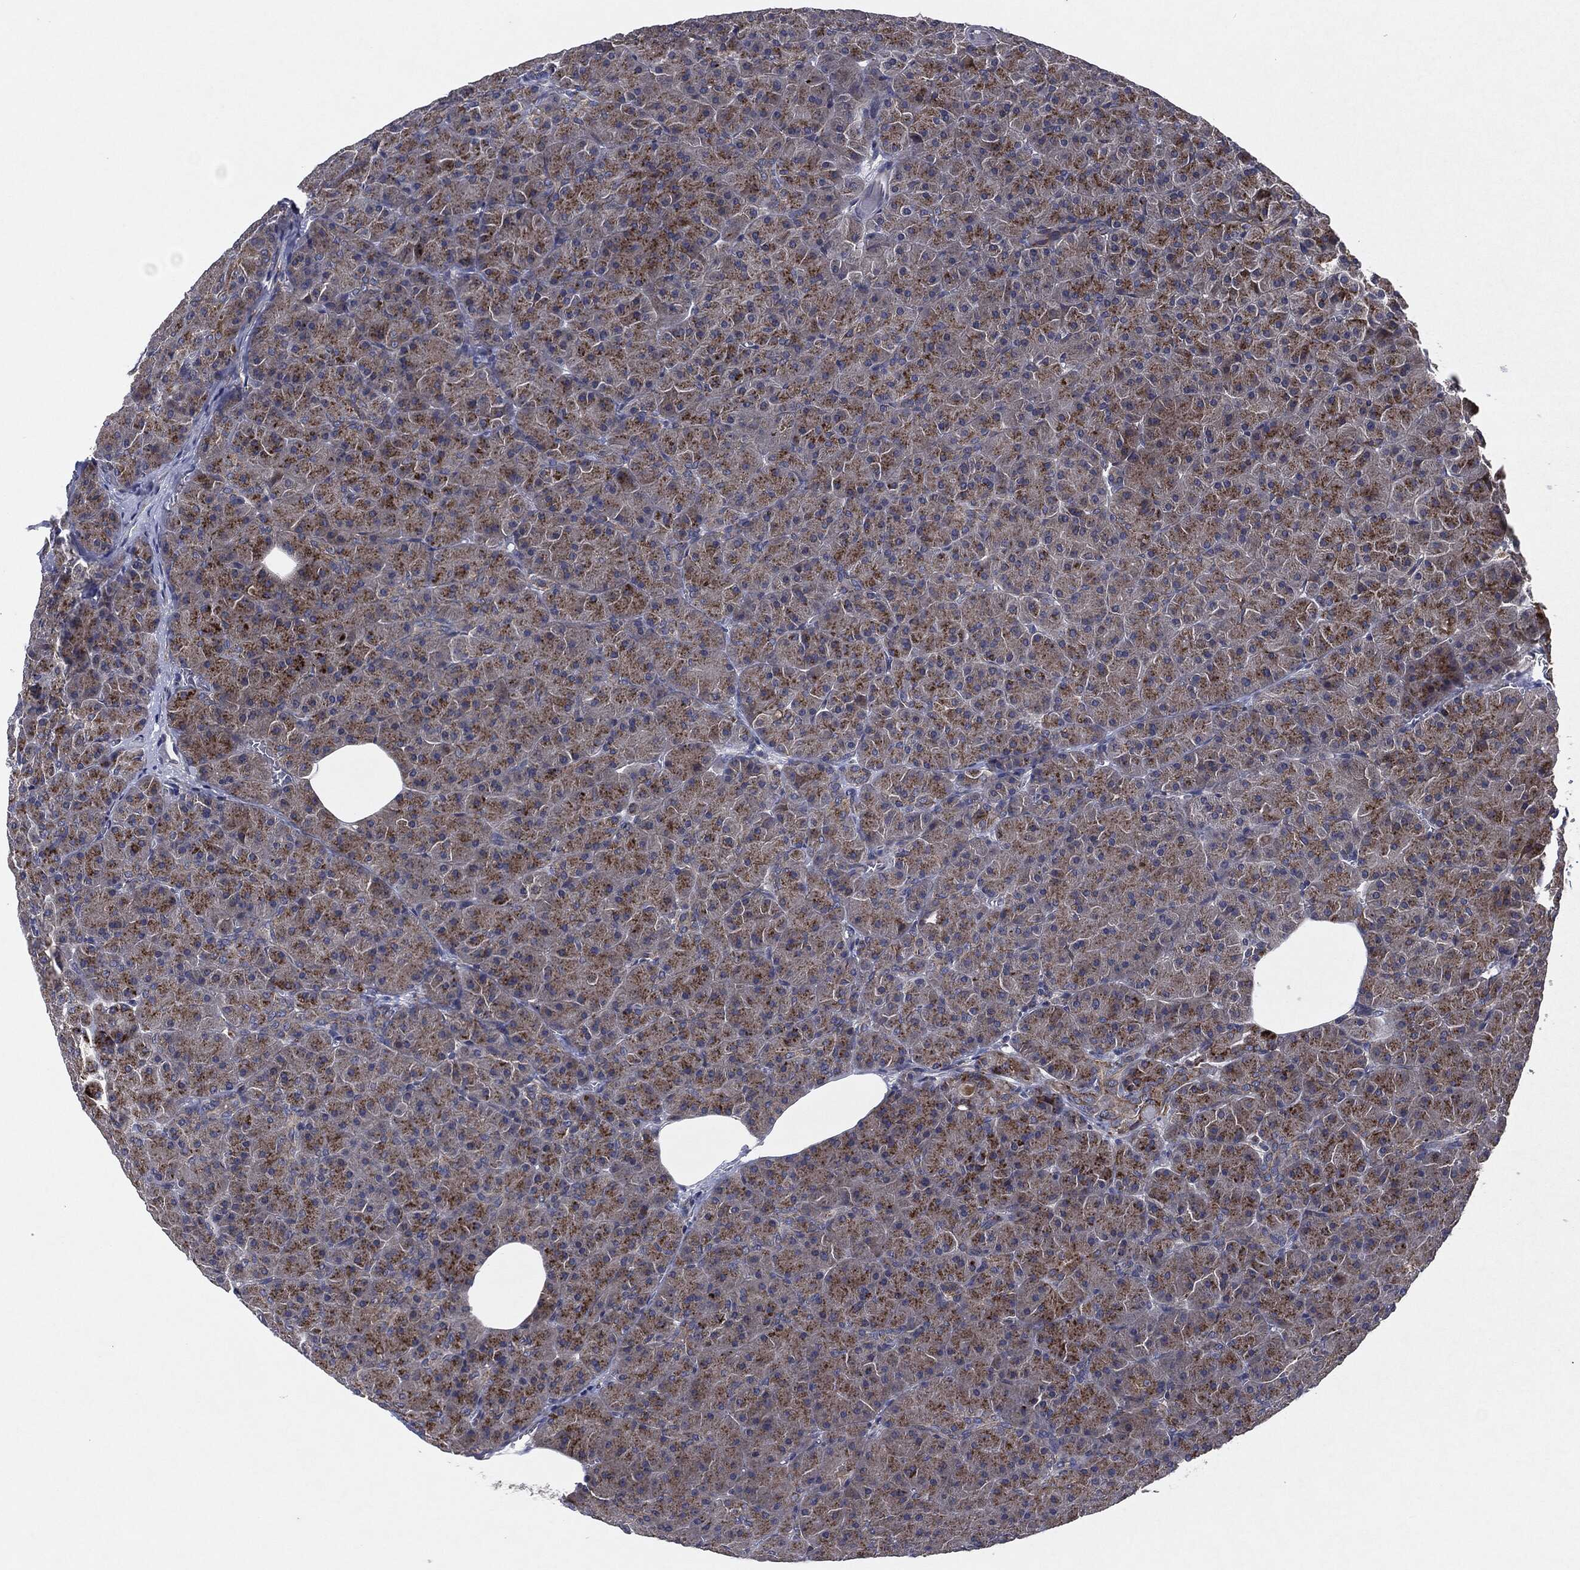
{"staining": {"intensity": "moderate", "quantity": "25%-75%", "location": "cytoplasmic/membranous"}, "tissue": "pancreas", "cell_type": "Exocrine glandular cells", "image_type": "normal", "snomed": [{"axis": "morphology", "description": "Normal tissue, NOS"}, {"axis": "topography", "description": "Pancreas"}], "caption": "A brown stain shows moderate cytoplasmic/membranous staining of a protein in exocrine glandular cells of benign human pancreas.", "gene": "SLC31A2", "patient": {"sex": "male", "age": 61}}